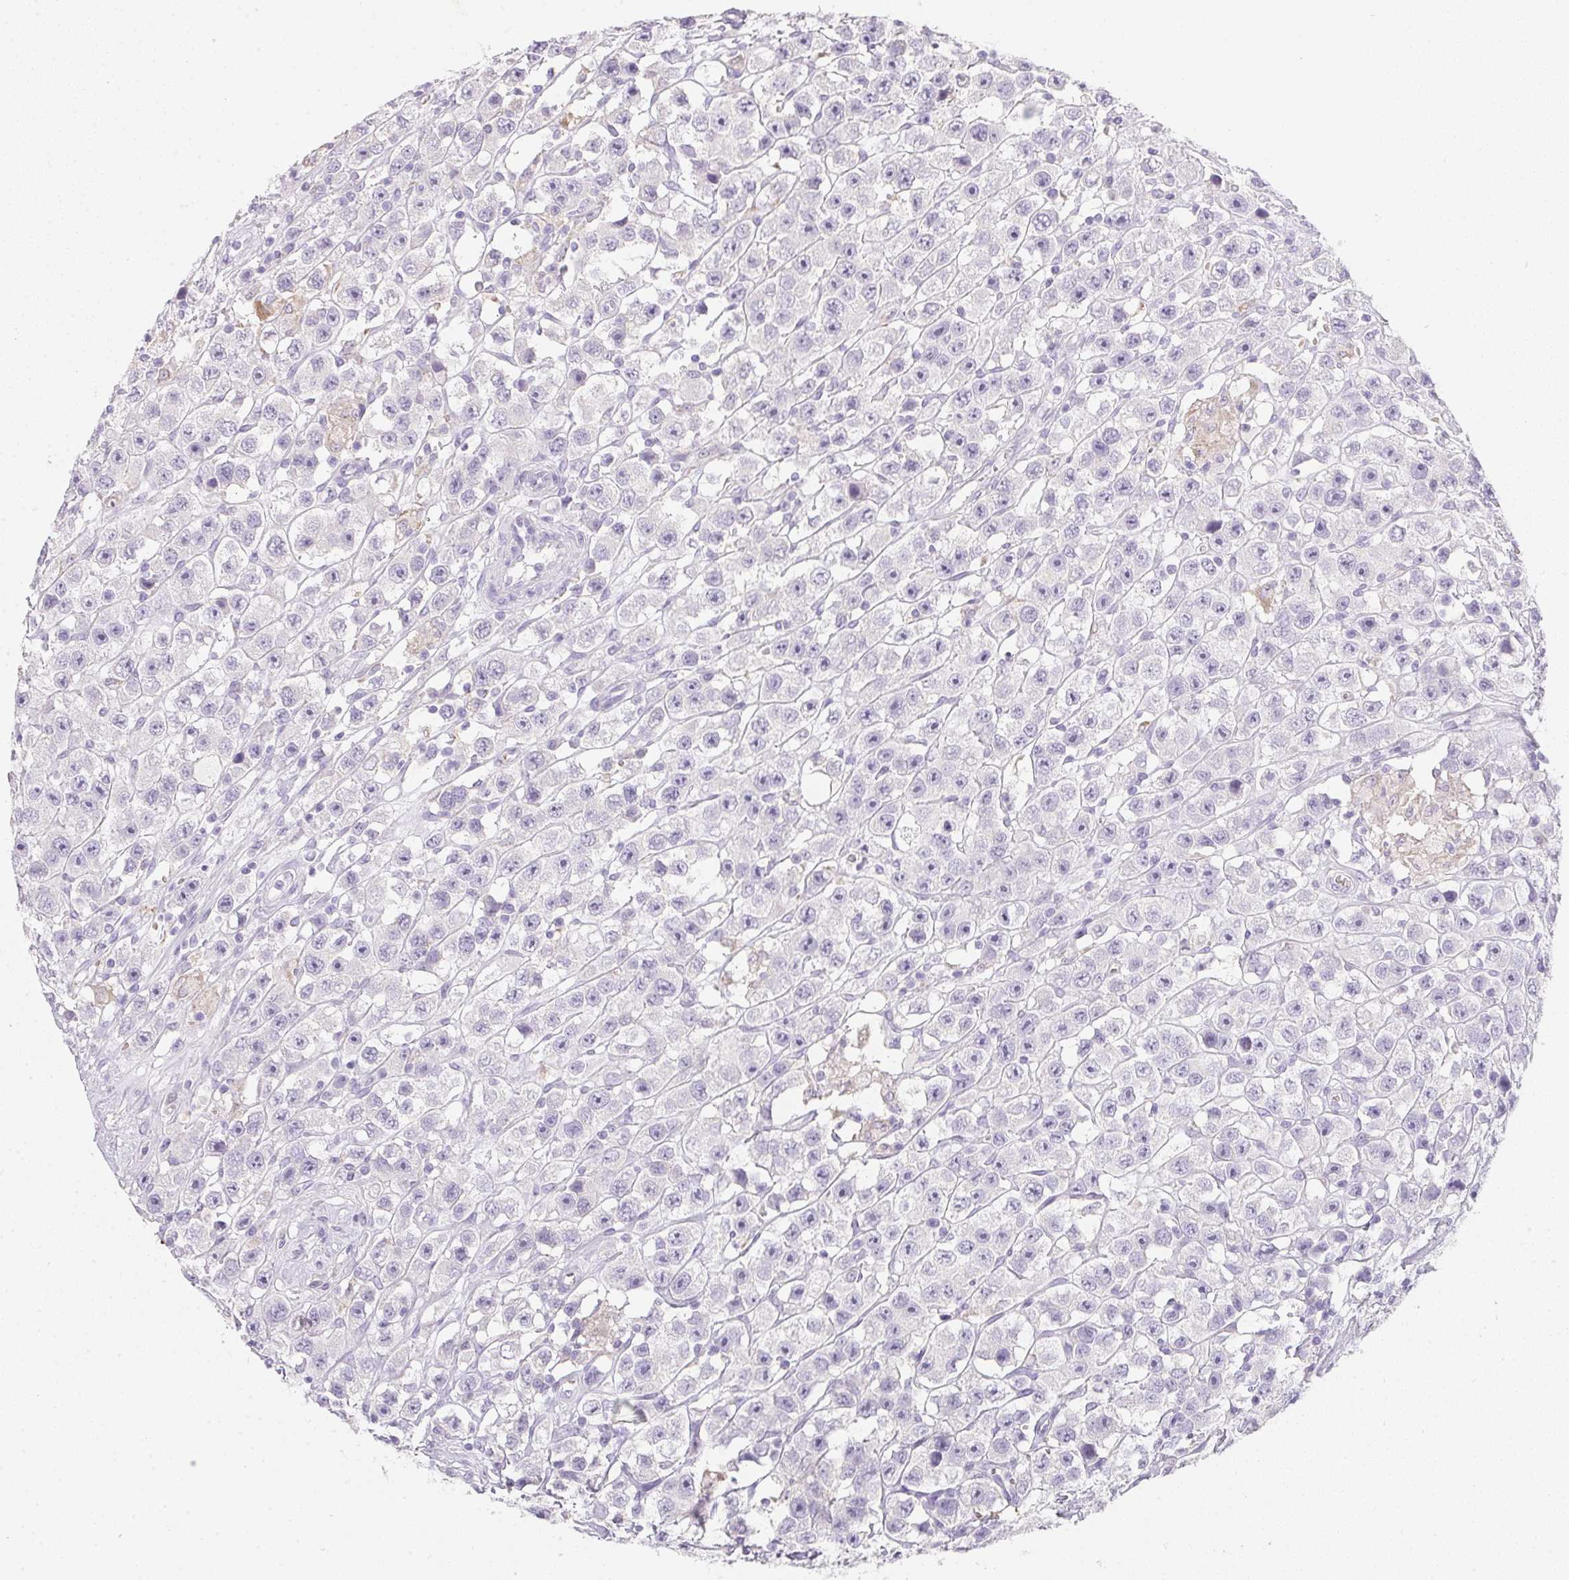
{"staining": {"intensity": "negative", "quantity": "none", "location": "none"}, "tissue": "testis cancer", "cell_type": "Tumor cells", "image_type": "cancer", "snomed": [{"axis": "morphology", "description": "Seminoma, NOS"}, {"axis": "topography", "description": "Testis"}], "caption": "Immunohistochemistry (IHC) histopathology image of neoplastic tissue: testis cancer stained with DAB demonstrates no significant protein expression in tumor cells.", "gene": "DCD", "patient": {"sex": "male", "age": 45}}